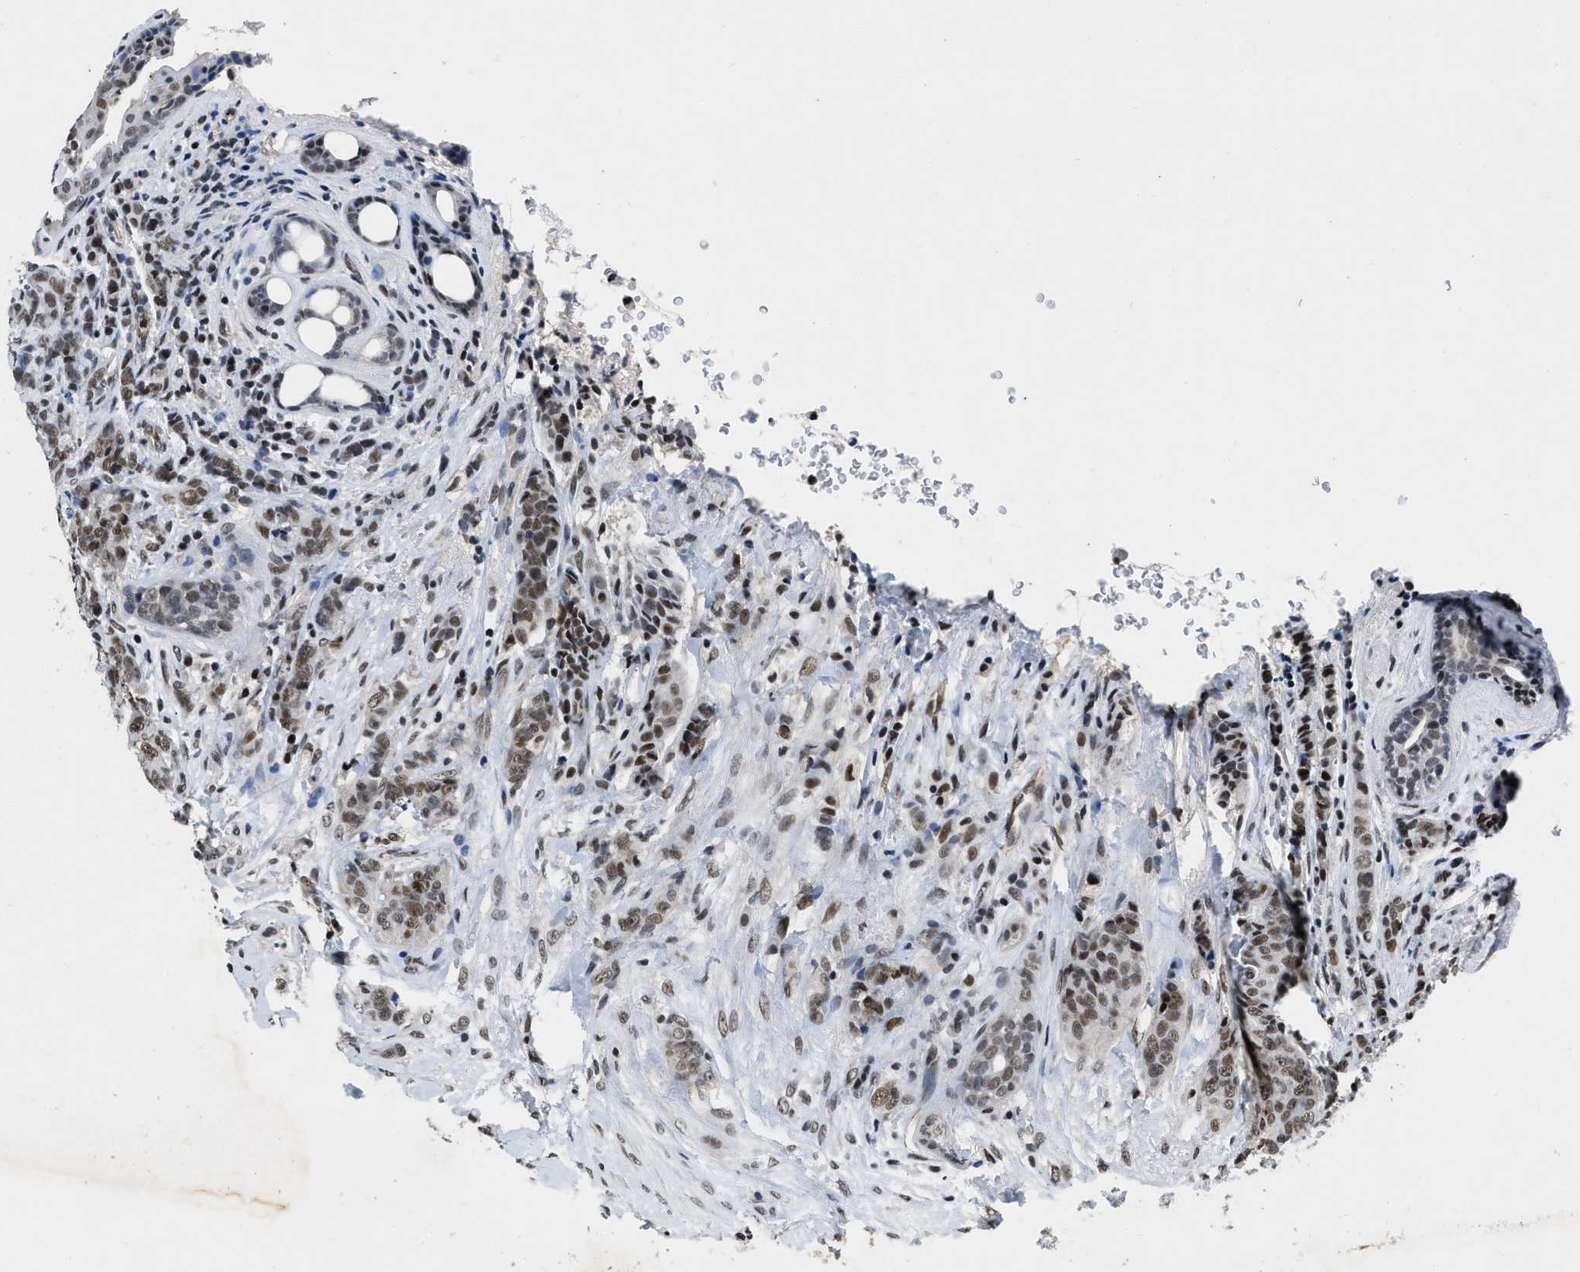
{"staining": {"intensity": "weak", "quantity": ">75%", "location": "nuclear"}, "tissue": "breast cancer", "cell_type": "Tumor cells", "image_type": "cancer", "snomed": [{"axis": "morphology", "description": "Duct carcinoma"}, {"axis": "topography", "description": "Breast"}], "caption": "Immunohistochemistry (DAB (3,3'-diaminobenzidine)) staining of invasive ductal carcinoma (breast) demonstrates weak nuclear protein staining in about >75% of tumor cells. The protein is stained brown, and the nuclei are stained in blue (DAB IHC with brightfield microscopy, high magnification).", "gene": "CCNE1", "patient": {"sex": "female", "age": 40}}